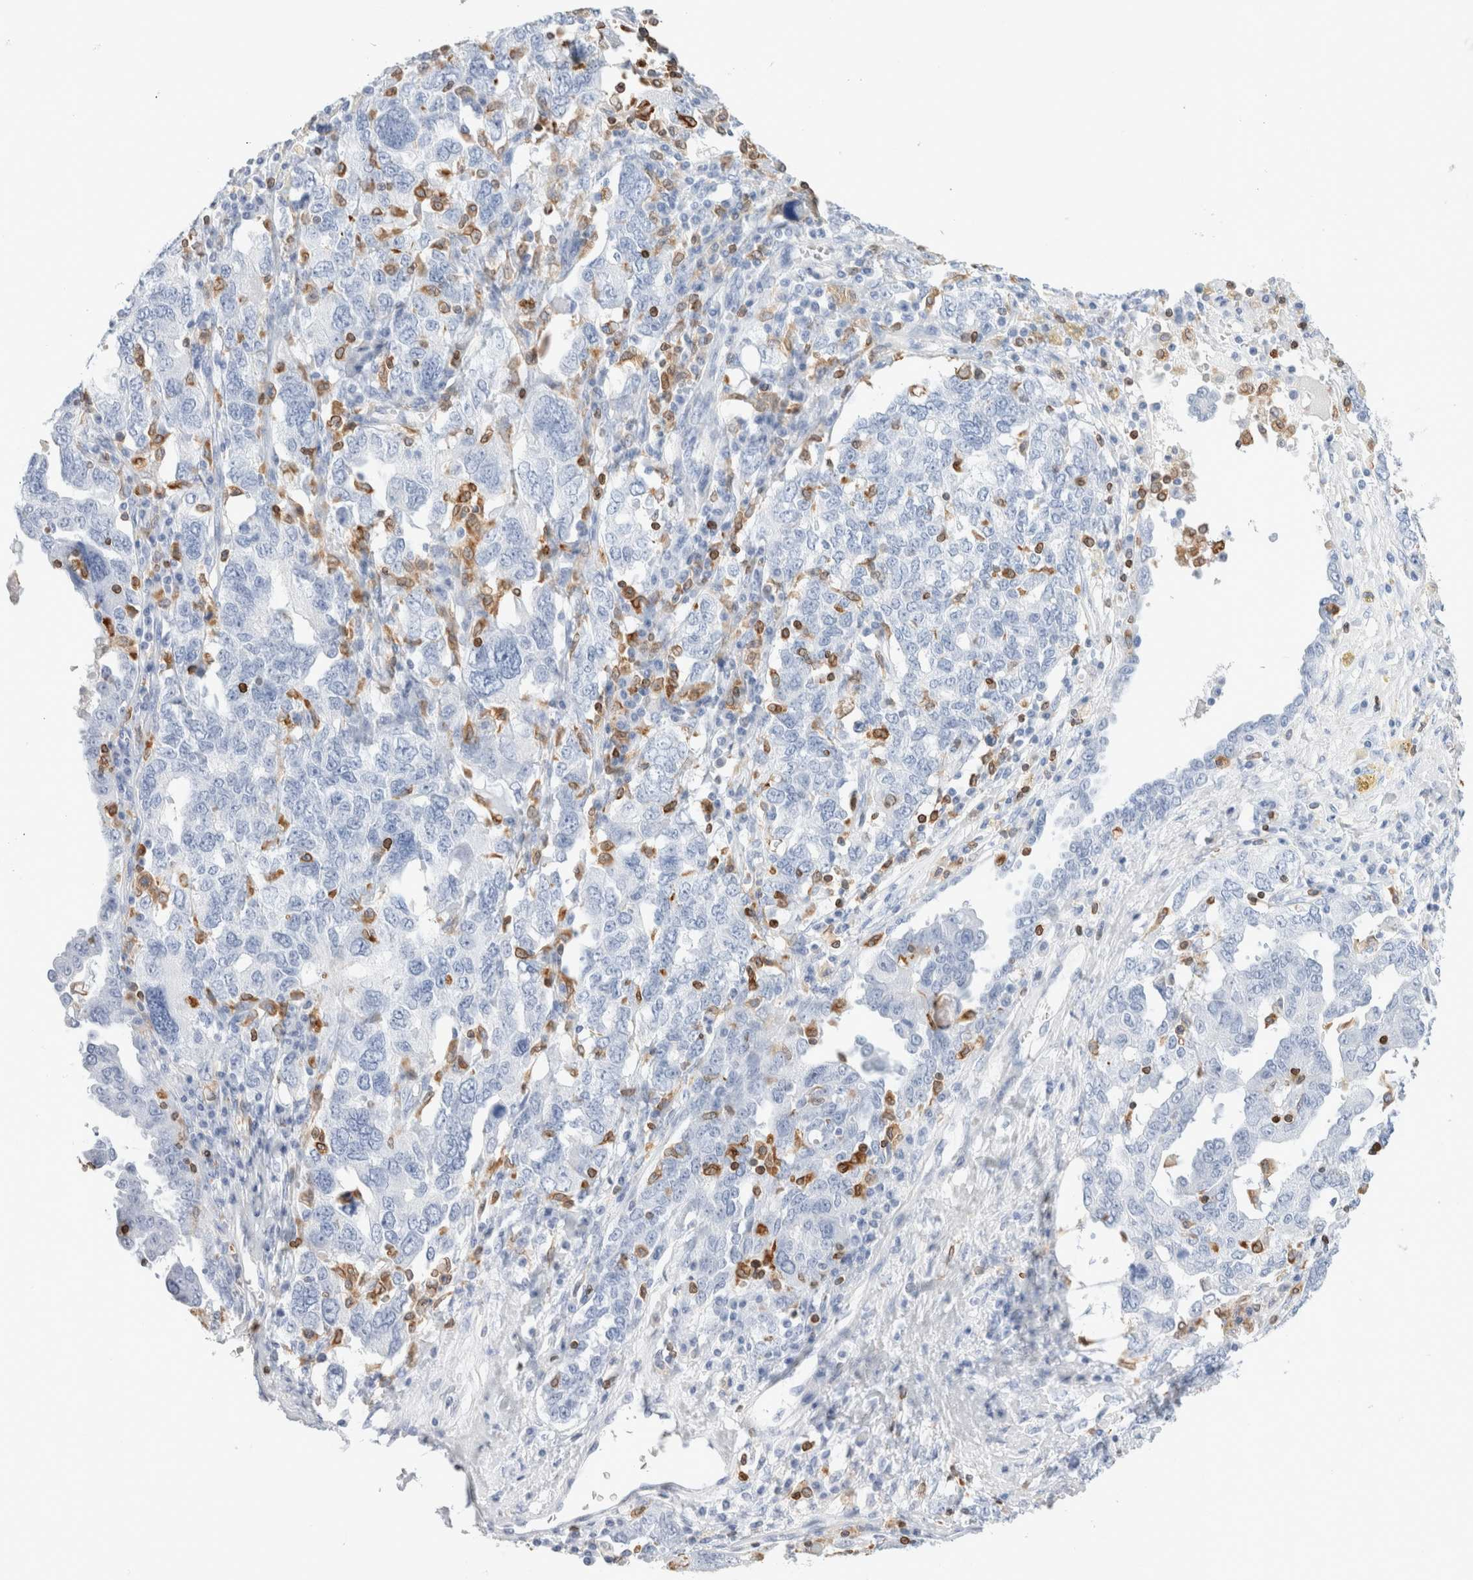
{"staining": {"intensity": "negative", "quantity": "none", "location": "none"}, "tissue": "ovarian cancer", "cell_type": "Tumor cells", "image_type": "cancer", "snomed": [{"axis": "morphology", "description": "Carcinoma, endometroid"}, {"axis": "topography", "description": "Ovary"}], "caption": "Image shows no significant protein positivity in tumor cells of ovarian endometroid carcinoma.", "gene": "ALOX5AP", "patient": {"sex": "female", "age": 62}}